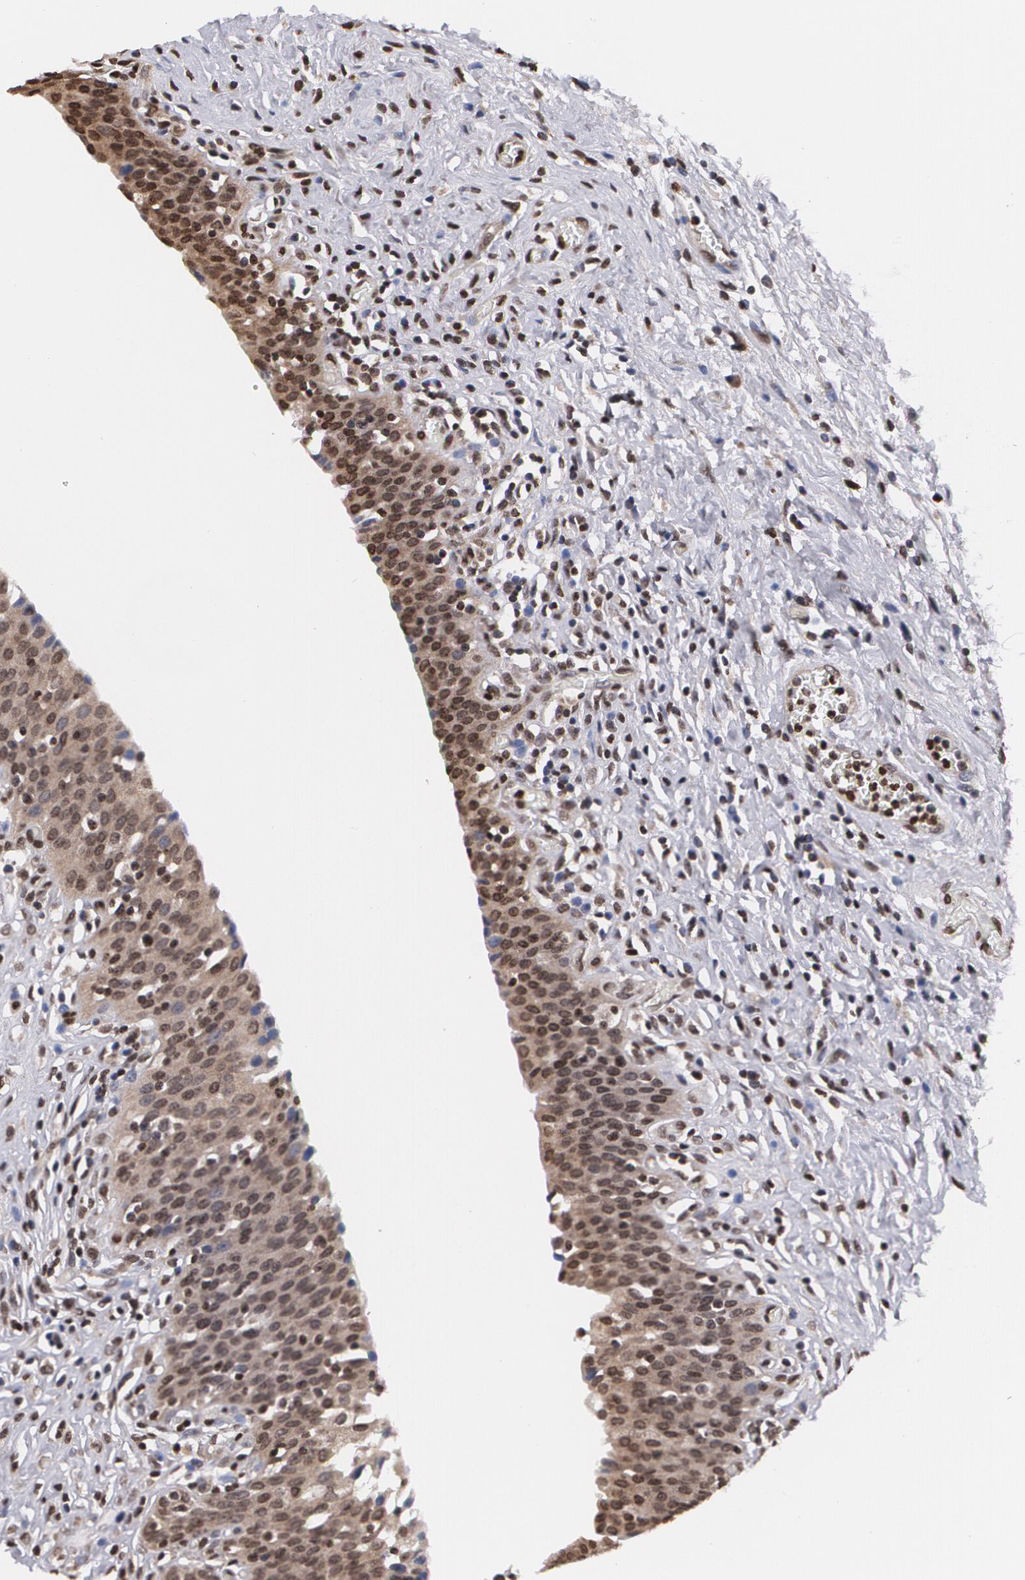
{"staining": {"intensity": "strong", "quantity": ">75%", "location": "cytoplasmic/membranous,nuclear"}, "tissue": "urinary bladder", "cell_type": "Urothelial cells", "image_type": "normal", "snomed": [{"axis": "morphology", "description": "Normal tissue, NOS"}, {"axis": "topography", "description": "Urinary bladder"}], "caption": "The immunohistochemical stain labels strong cytoplasmic/membranous,nuclear positivity in urothelial cells of benign urinary bladder. (DAB (3,3'-diaminobenzidine) = brown stain, brightfield microscopy at high magnification).", "gene": "MVP", "patient": {"sex": "male", "age": 51}}